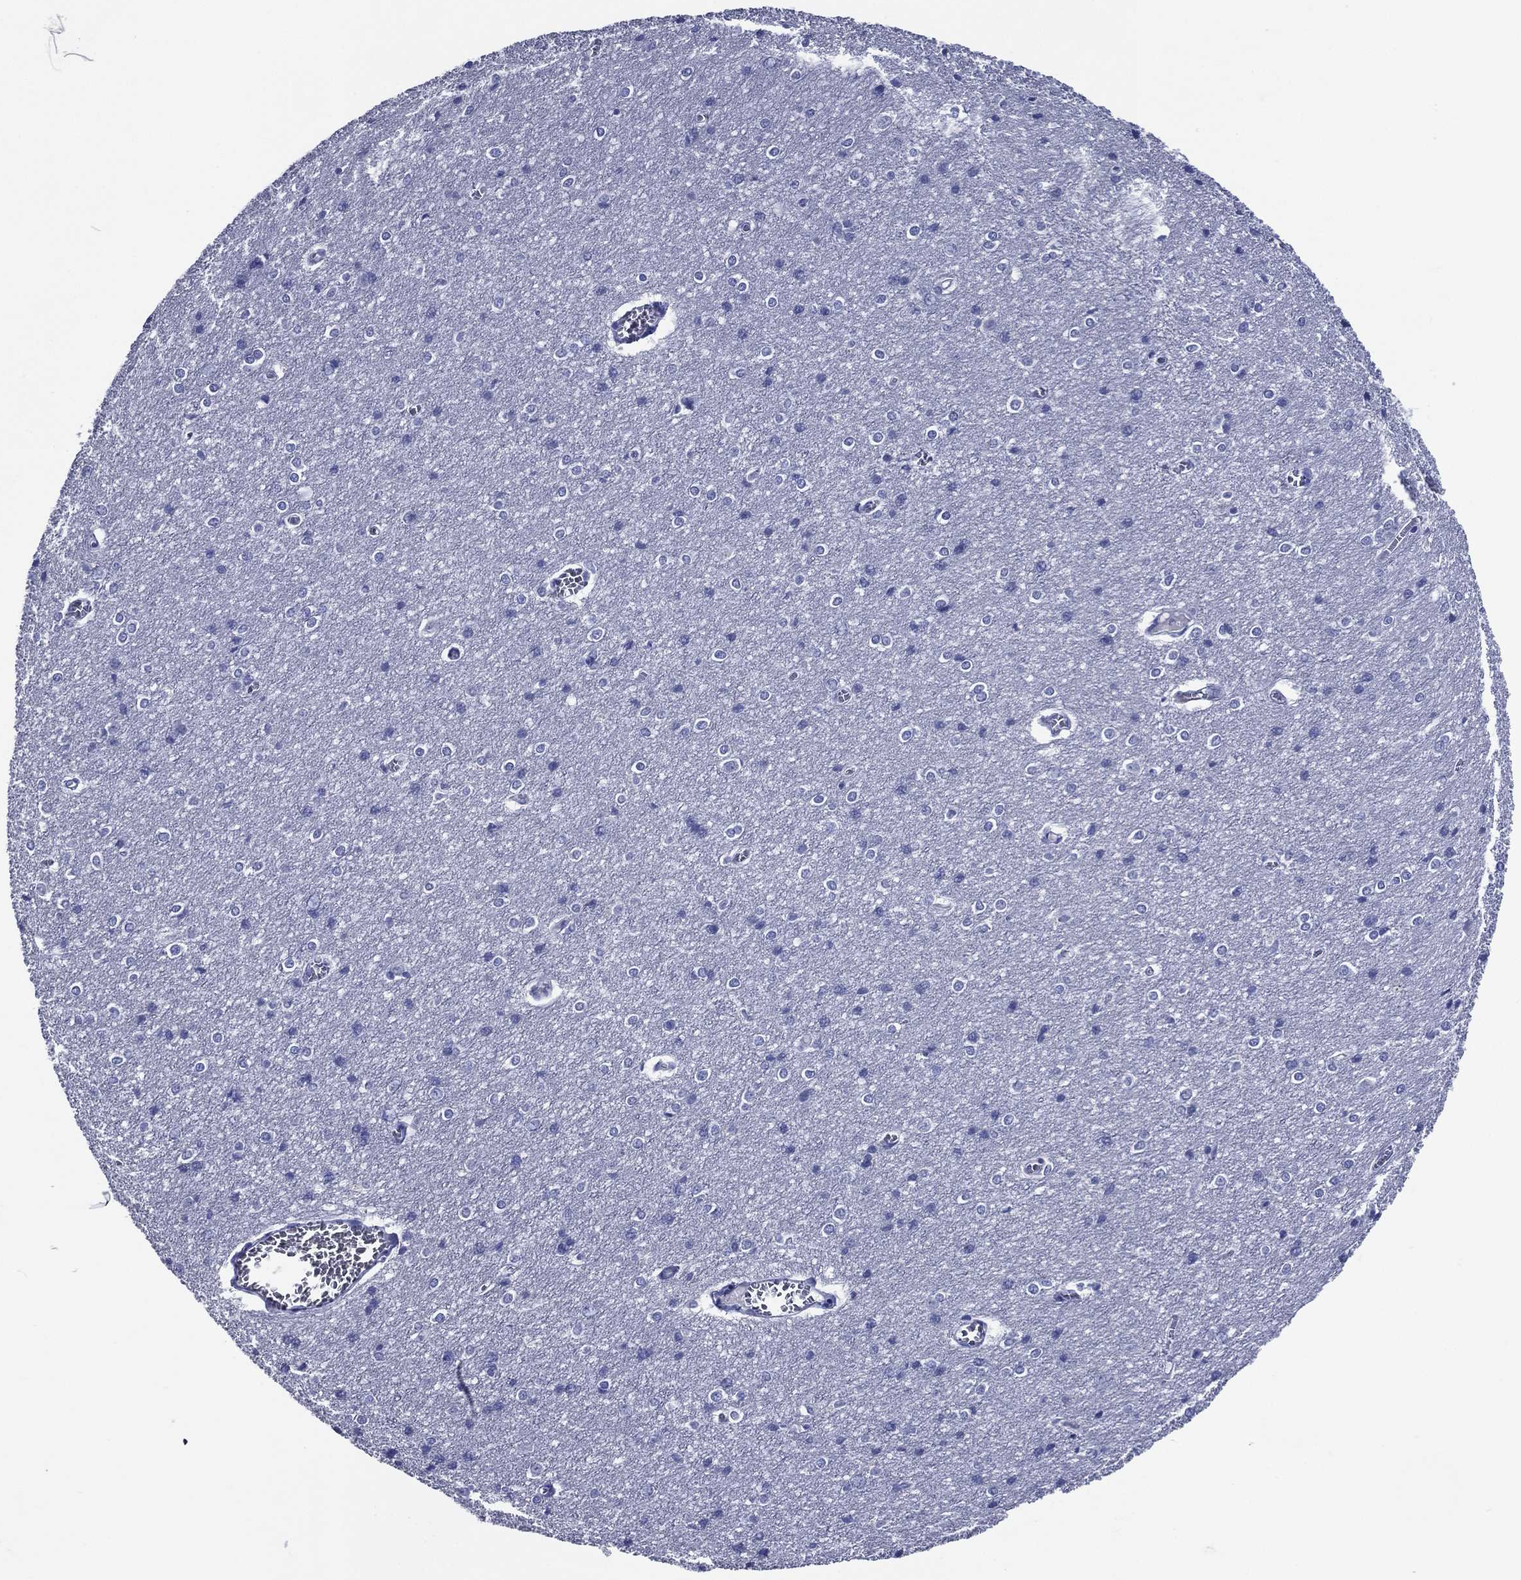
{"staining": {"intensity": "negative", "quantity": "none", "location": "none"}, "tissue": "cerebral cortex", "cell_type": "Endothelial cells", "image_type": "normal", "snomed": [{"axis": "morphology", "description": "Normal tissue, NOS"}, {"axis": "topography", "description": "Cerebral cortex"}], "caption": "The micrograph demonstrates no significant expression in endothelial cells of cerebral cortex. (Brightfield microscopy of DAB immunohistochemistry at high magnification).", "gene": "ACE2", "patient": {"sex": "male", "age": 37}}